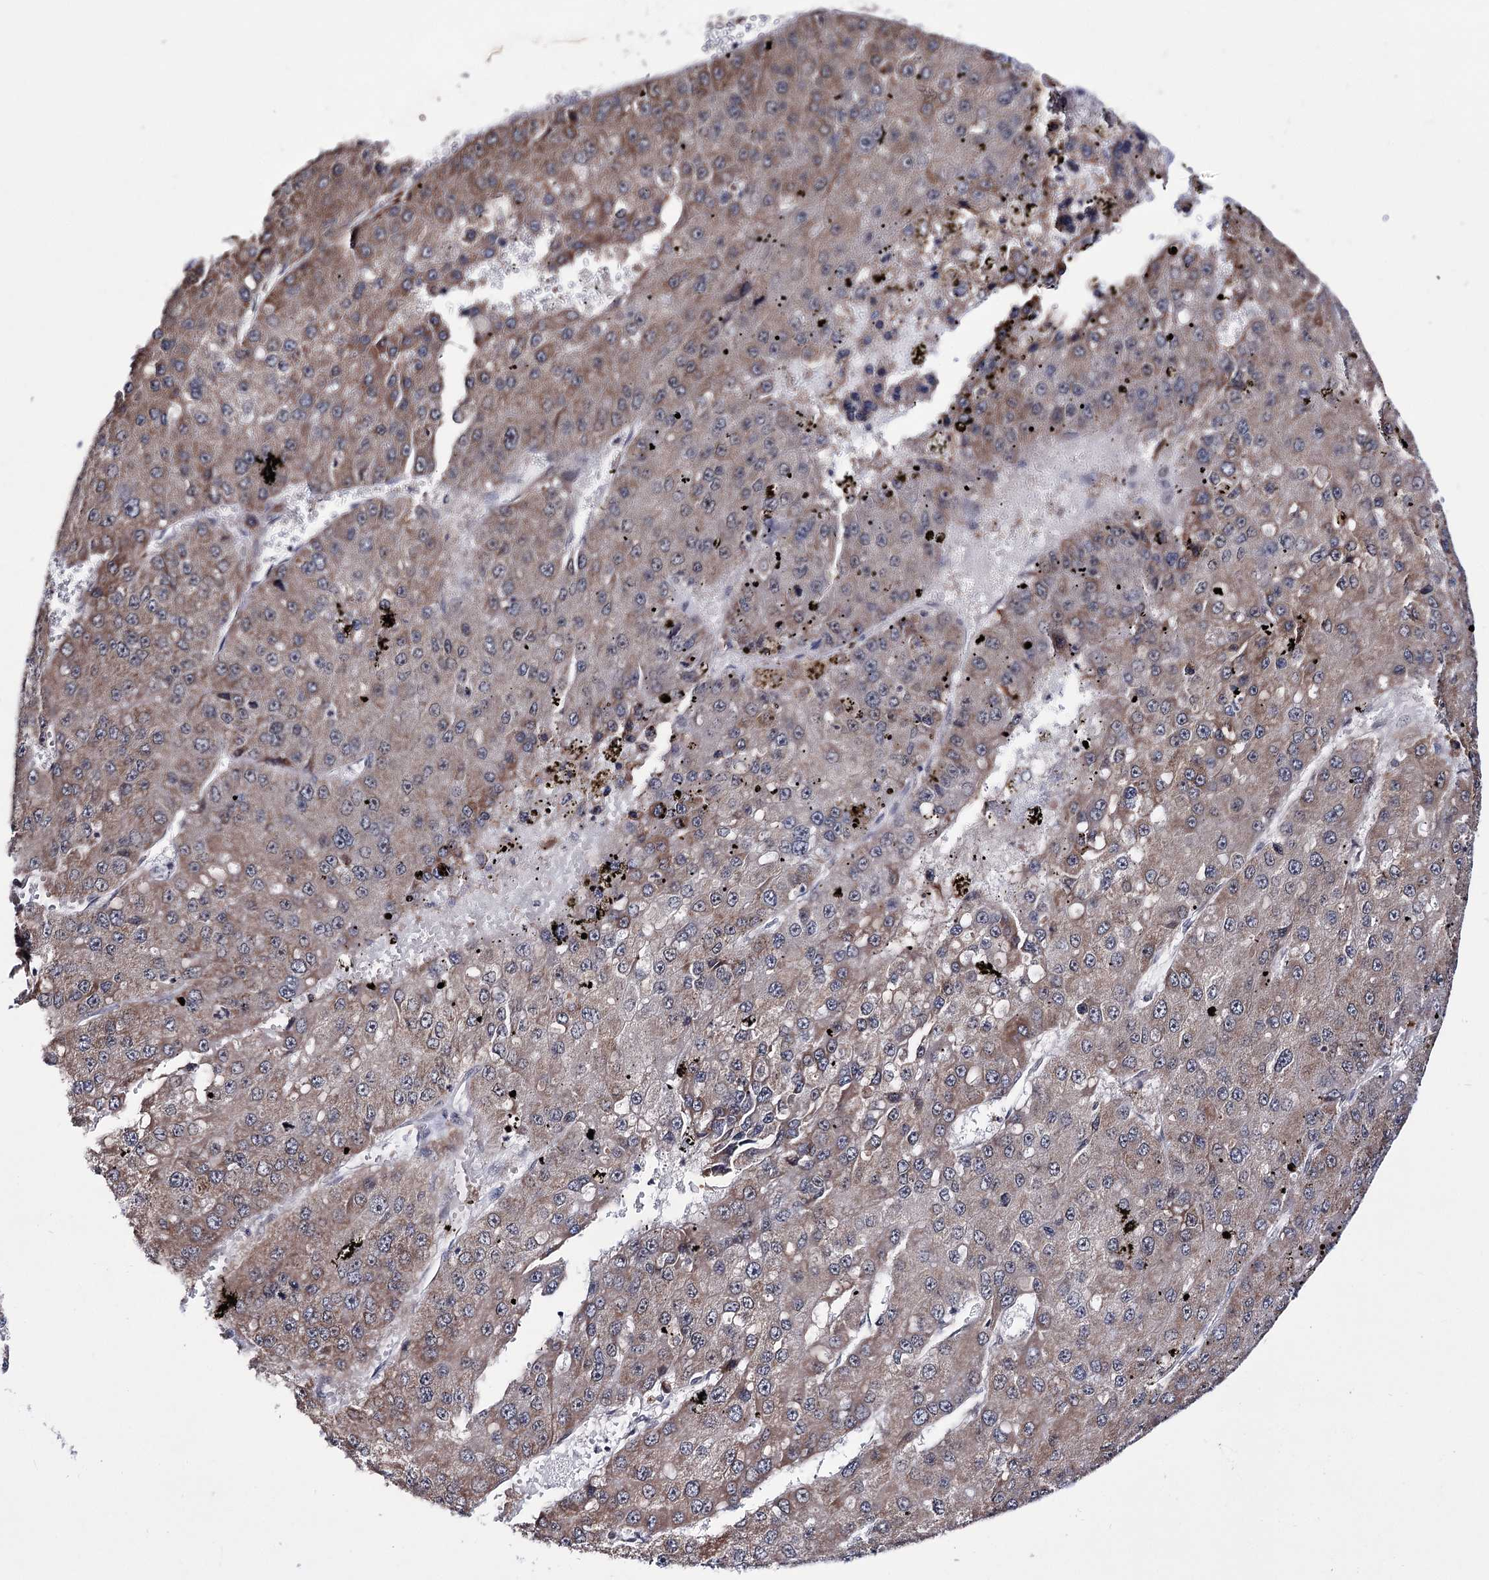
{"staining": {"intensity": "moderate", "quantity": ">75%", "location": "cytoplasmic/membranous"}, "tissue": "liver cancer", "cell_type": "Tumor cells", "image_type": "cancer", "snomed": [{"axis": "morphology", "description": "Carcinoma, Hepatocellular, NOS"}, {"axis": "topography", "description": "Liver"}], "caption": "This is an image of IHC staining of liver cancer (hepatocellular carcinoma), which shows moderate staining in the cytoplasmic/membranous of tumor cells.", "gene": "PPRC1", "patient": {"sex": "female", "age": 73}}